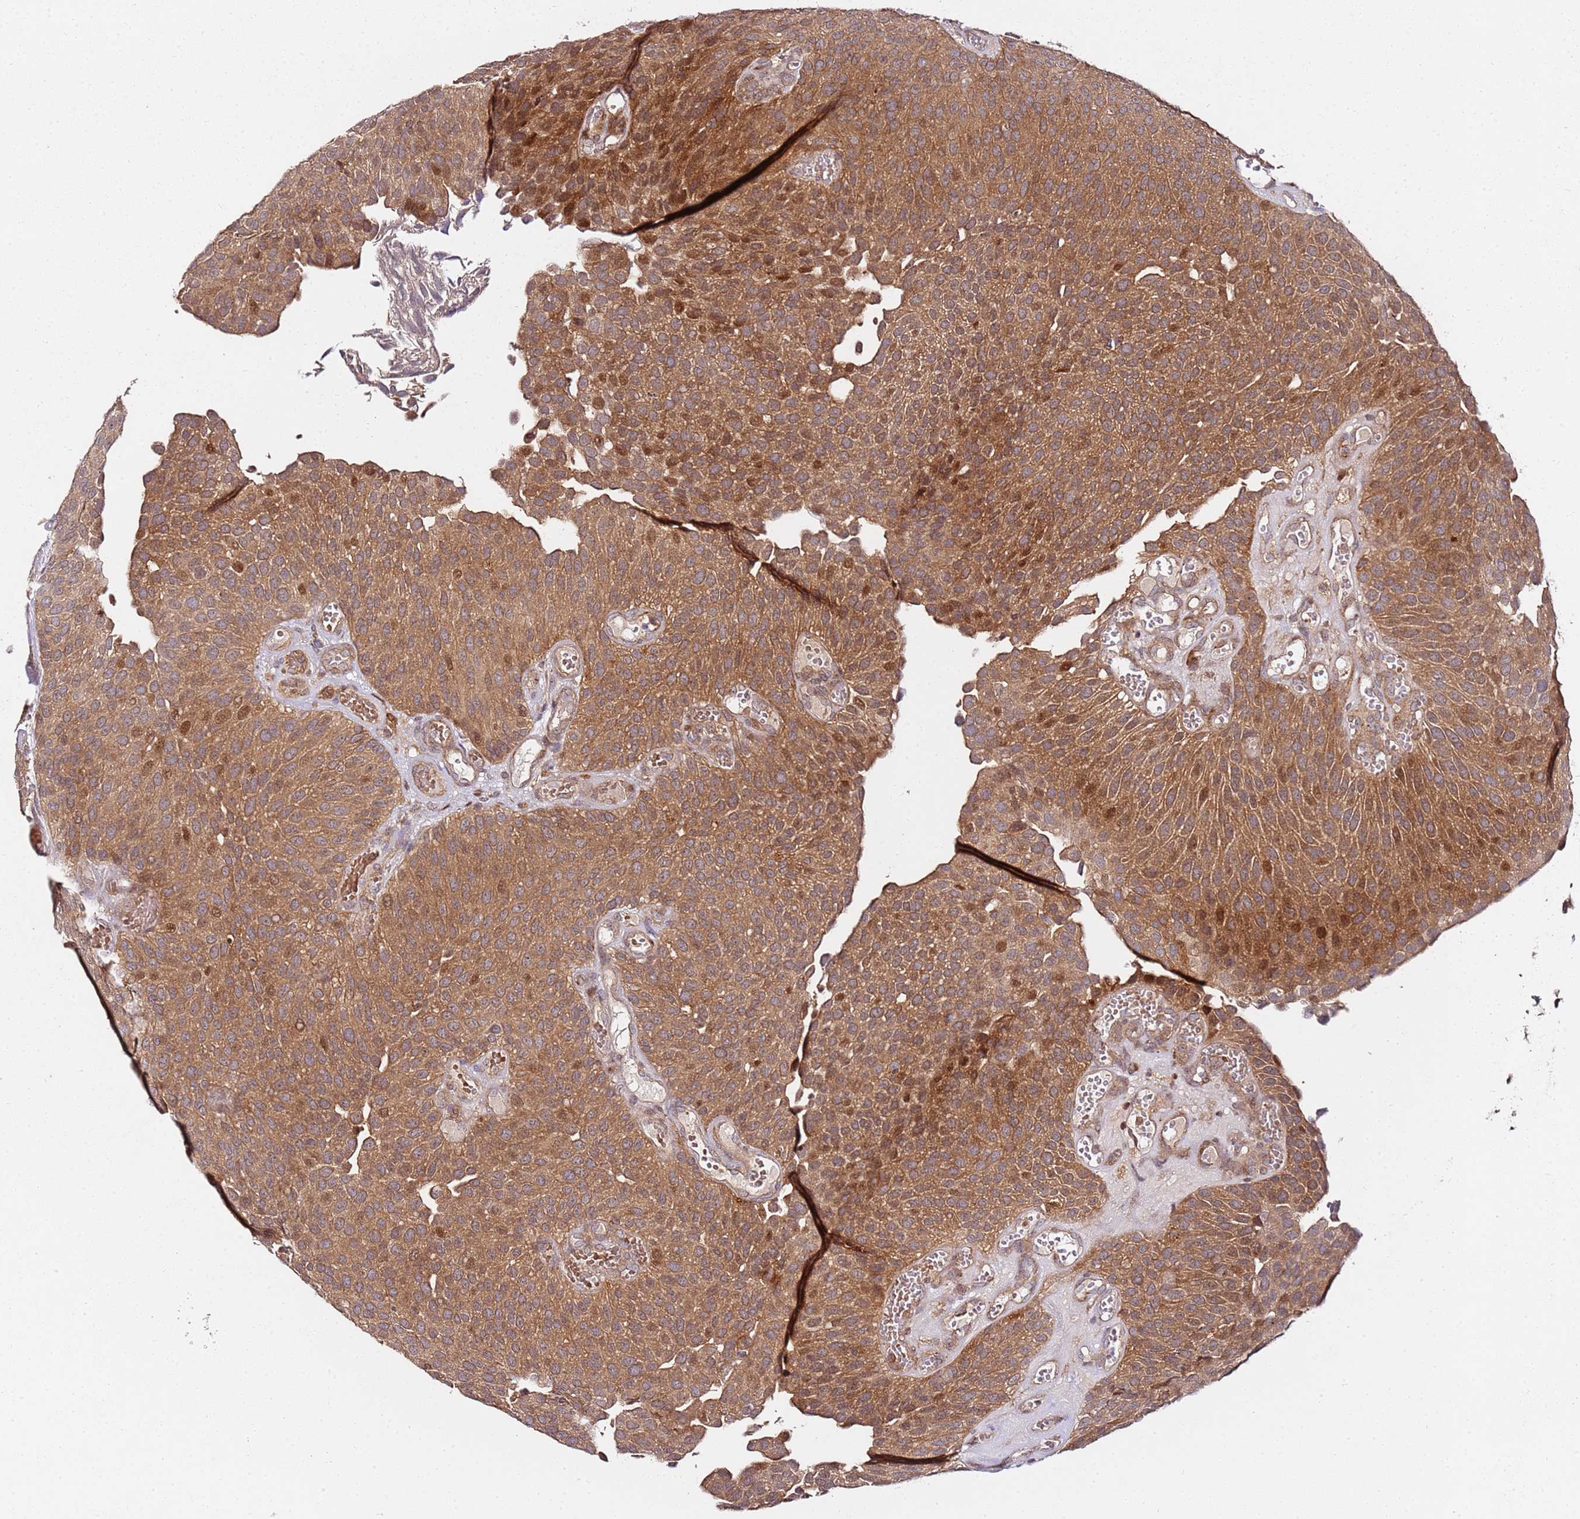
{"staining": {"intensity": "moderate", "quantity": ">75%", "location": "cytoplasmic/membranous,nuclear"}, "tissue": "urothelial cancer", "cell_type": "Tumor cells", "image_type": "cancer", "snomed": [{"axis": "morphology", "description": "Urothelial carcinoma, Low grade"}, {"axis": "topography", "description": "Urinary bladder"}], "caption": "Urothelial cancer stained with DAB (3,3'-diaminobenzidine) IHC shows medium levels of moderate cytoplasmic/membranous and nuclear positivity in about >75% of tumor cells.", "gene": "PRMT7", "patient": {"sex": "male", "age": 89}}